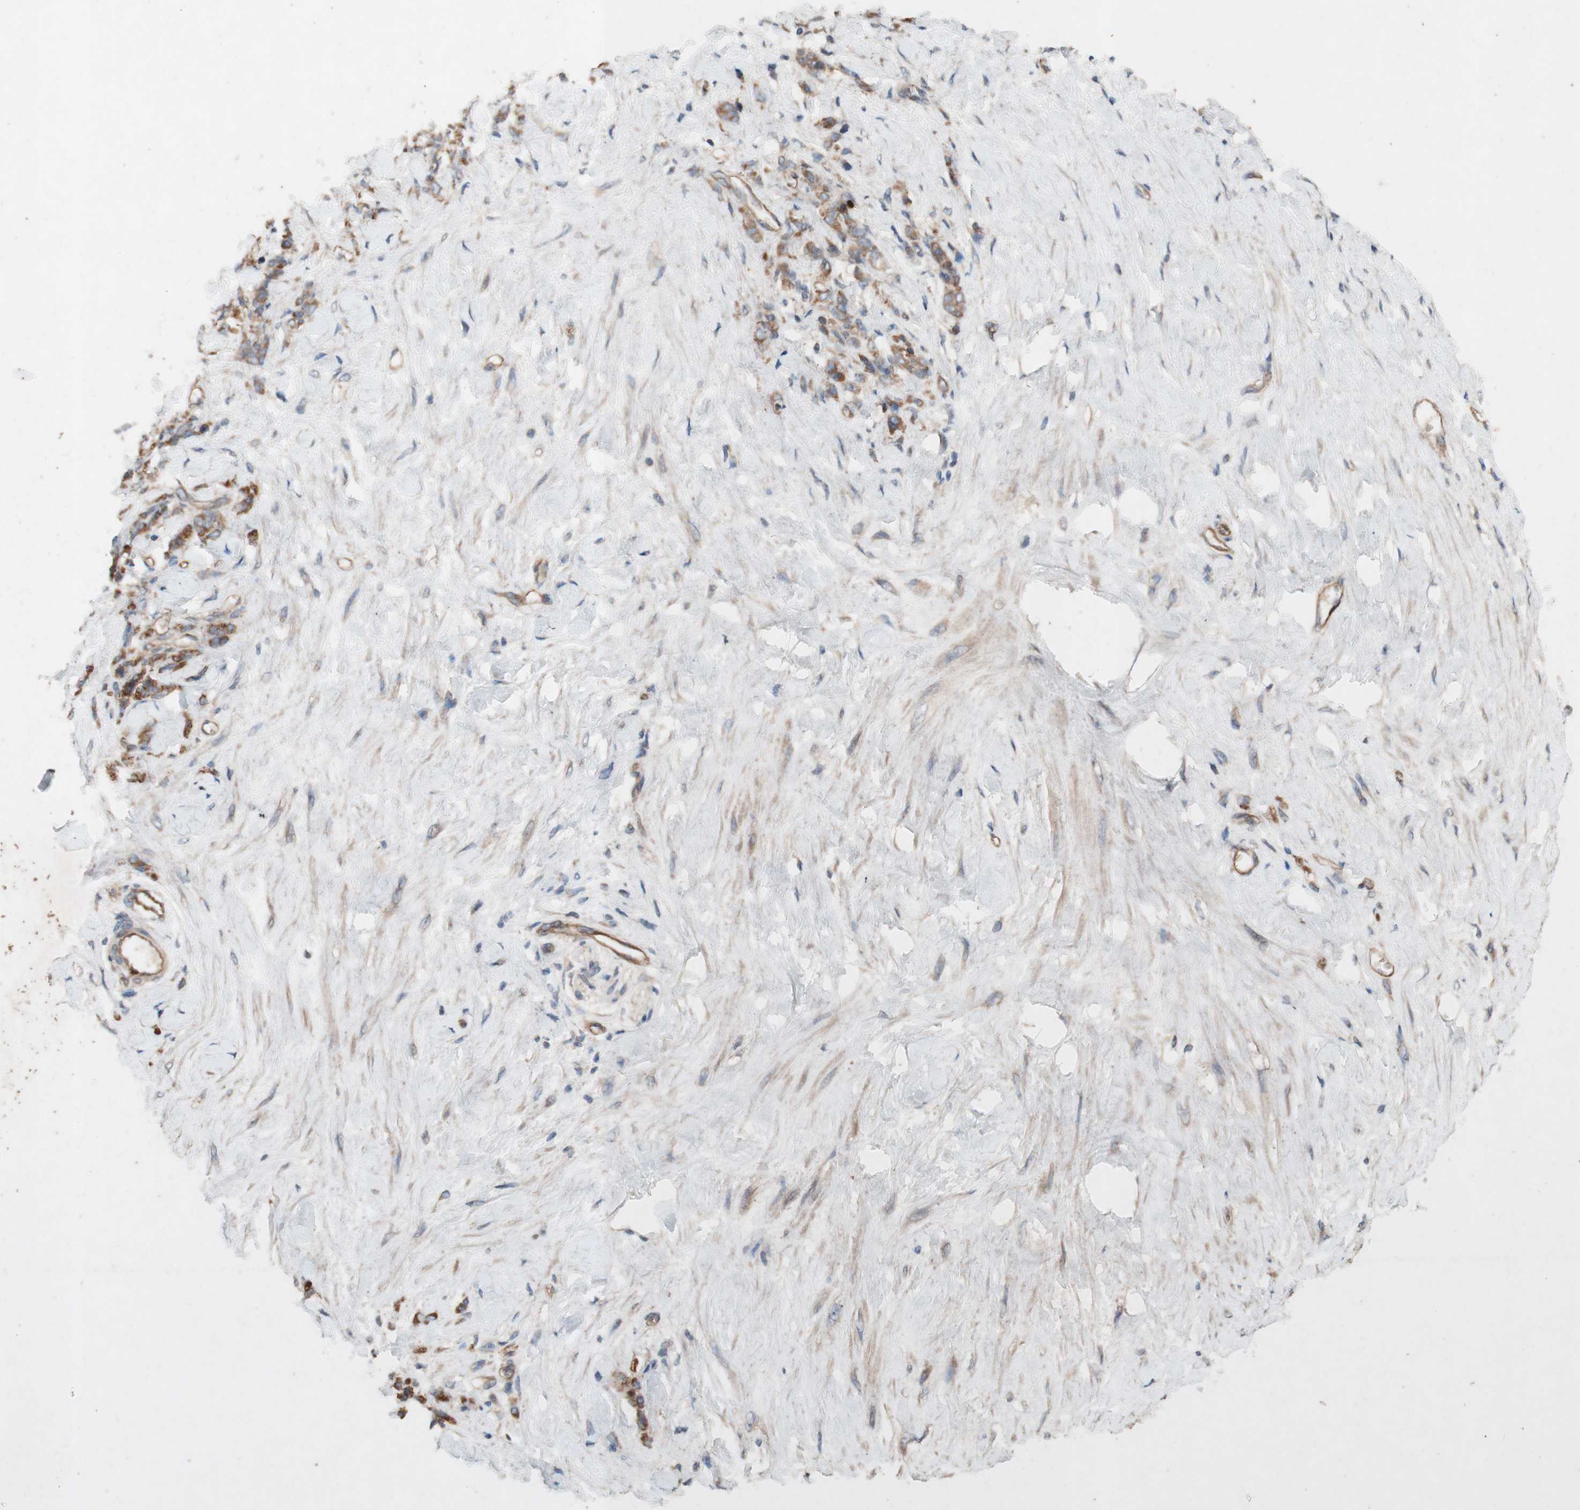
{"staining": {"intensity": "moderate", "quantity": ">75%", "location": "cytoplasmic/membranous"}, "tissue": "stomach cancer", "cell_type": "Tumor cells", "image_type": "cancer", "snomed": [{"axis": "morphology", "description": "Adenocarcinoma, NOS"}, {"axis": "topography", "description": "Stomach"}], "caption": "A high-resolution micrograph shows immunohistochemistry staining of stomach adenocarcinoma, which demonstrates moderate cytoplasmic/membranous staining in approximately >75% of tumor cells.", "gene": "TST", "patient": {"sex": "male", "age": 82}}